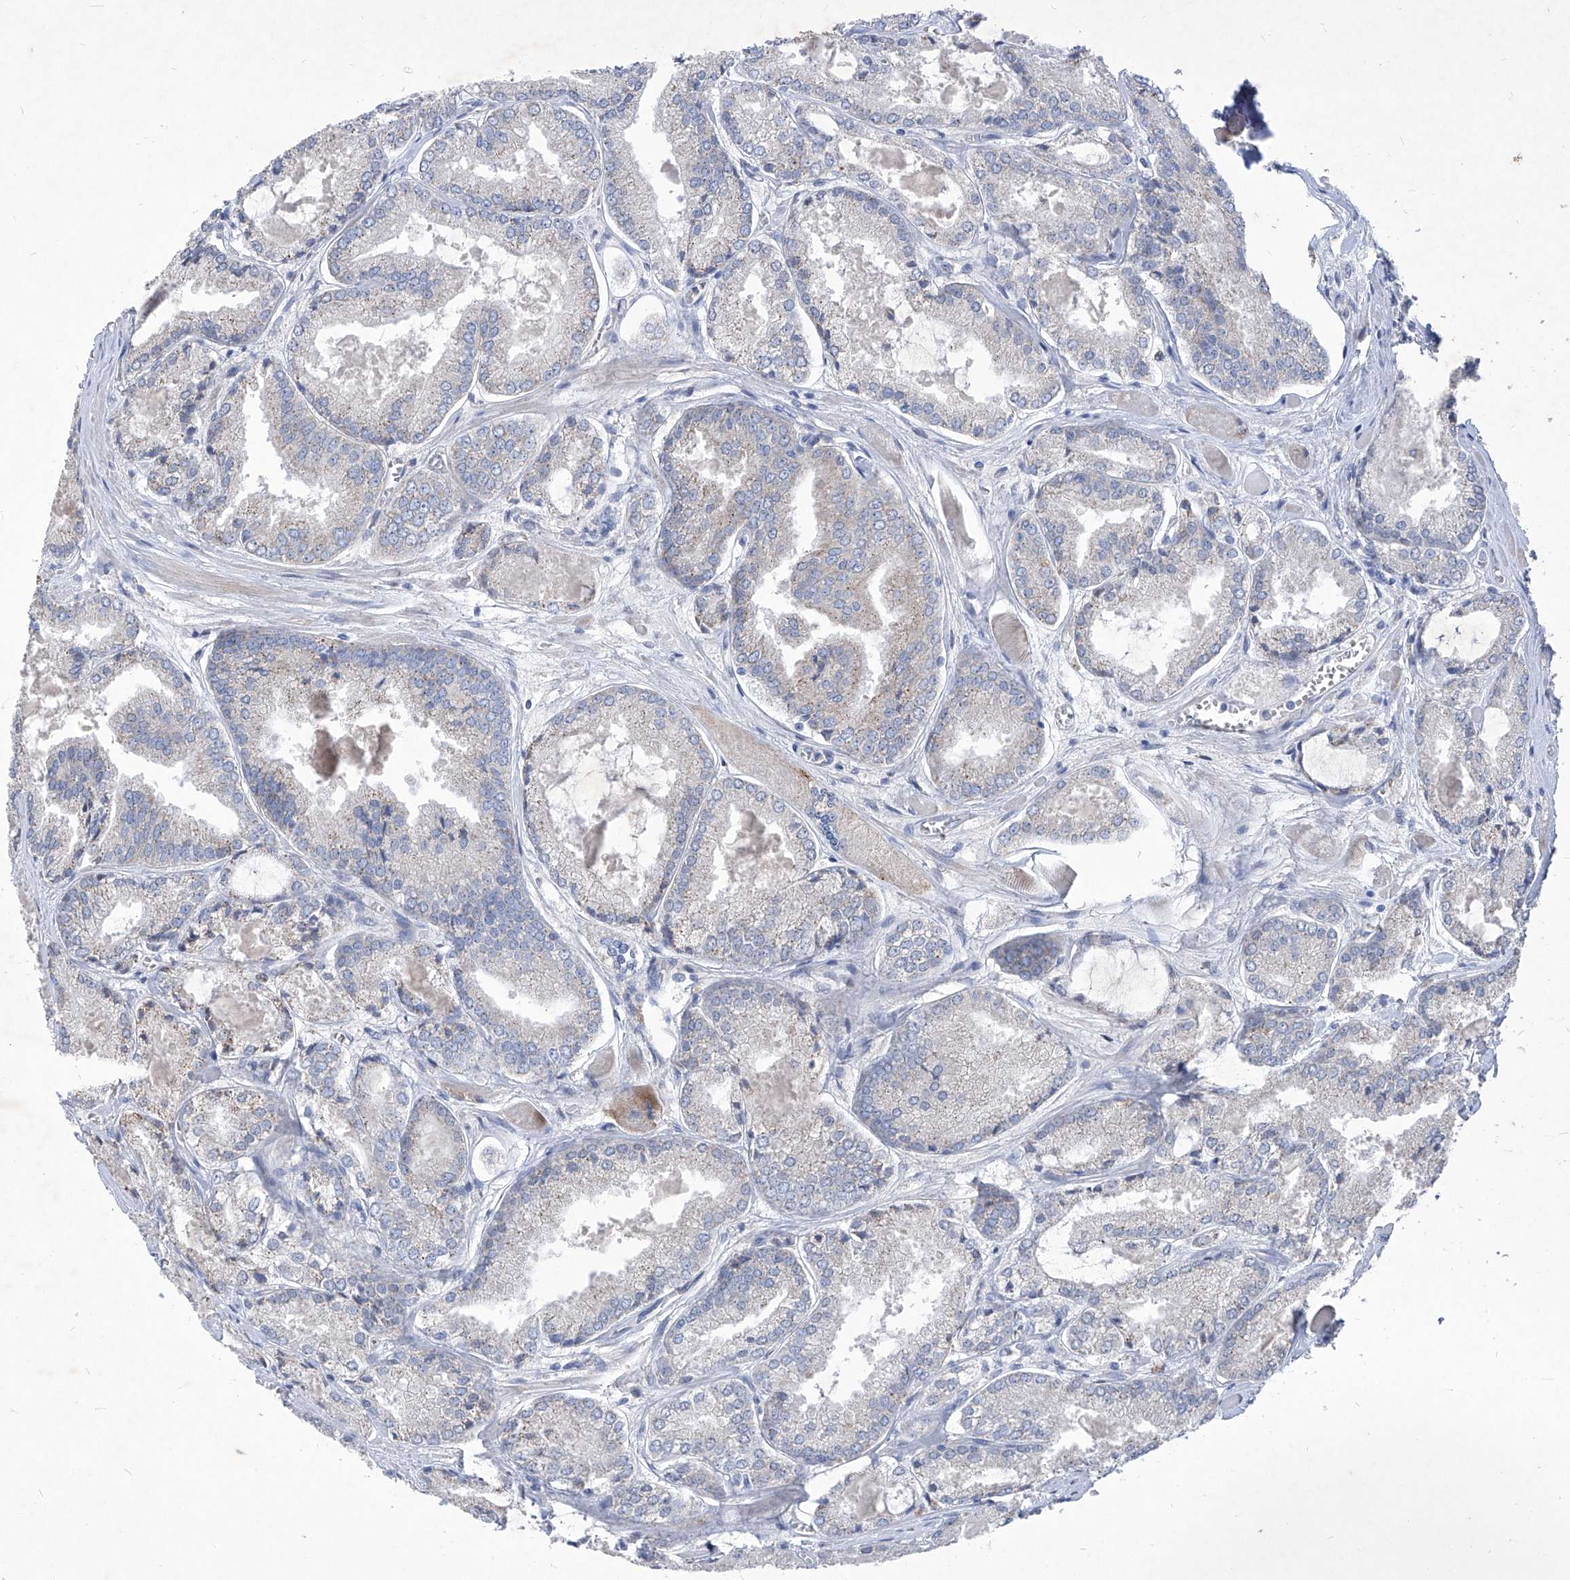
{"staining": {"intensity": "negative", "quantity": "none", "location": "none"}, "tissue": "prostate cancer", "cell_type": "Tumor cells", "image_type": "cancer", "snomed": [{"axis": "morphology", "description": "Adenocarcinoma, Low grade"}, {"axis": "topography", "description": "Prostate"}], "caption": "Tumor cells show no significant protein staining in prostate cancer (adenocarcinoma (low-grade)).", "gene": "COQ3", "patient": {"sex": "male", "age": 67}}